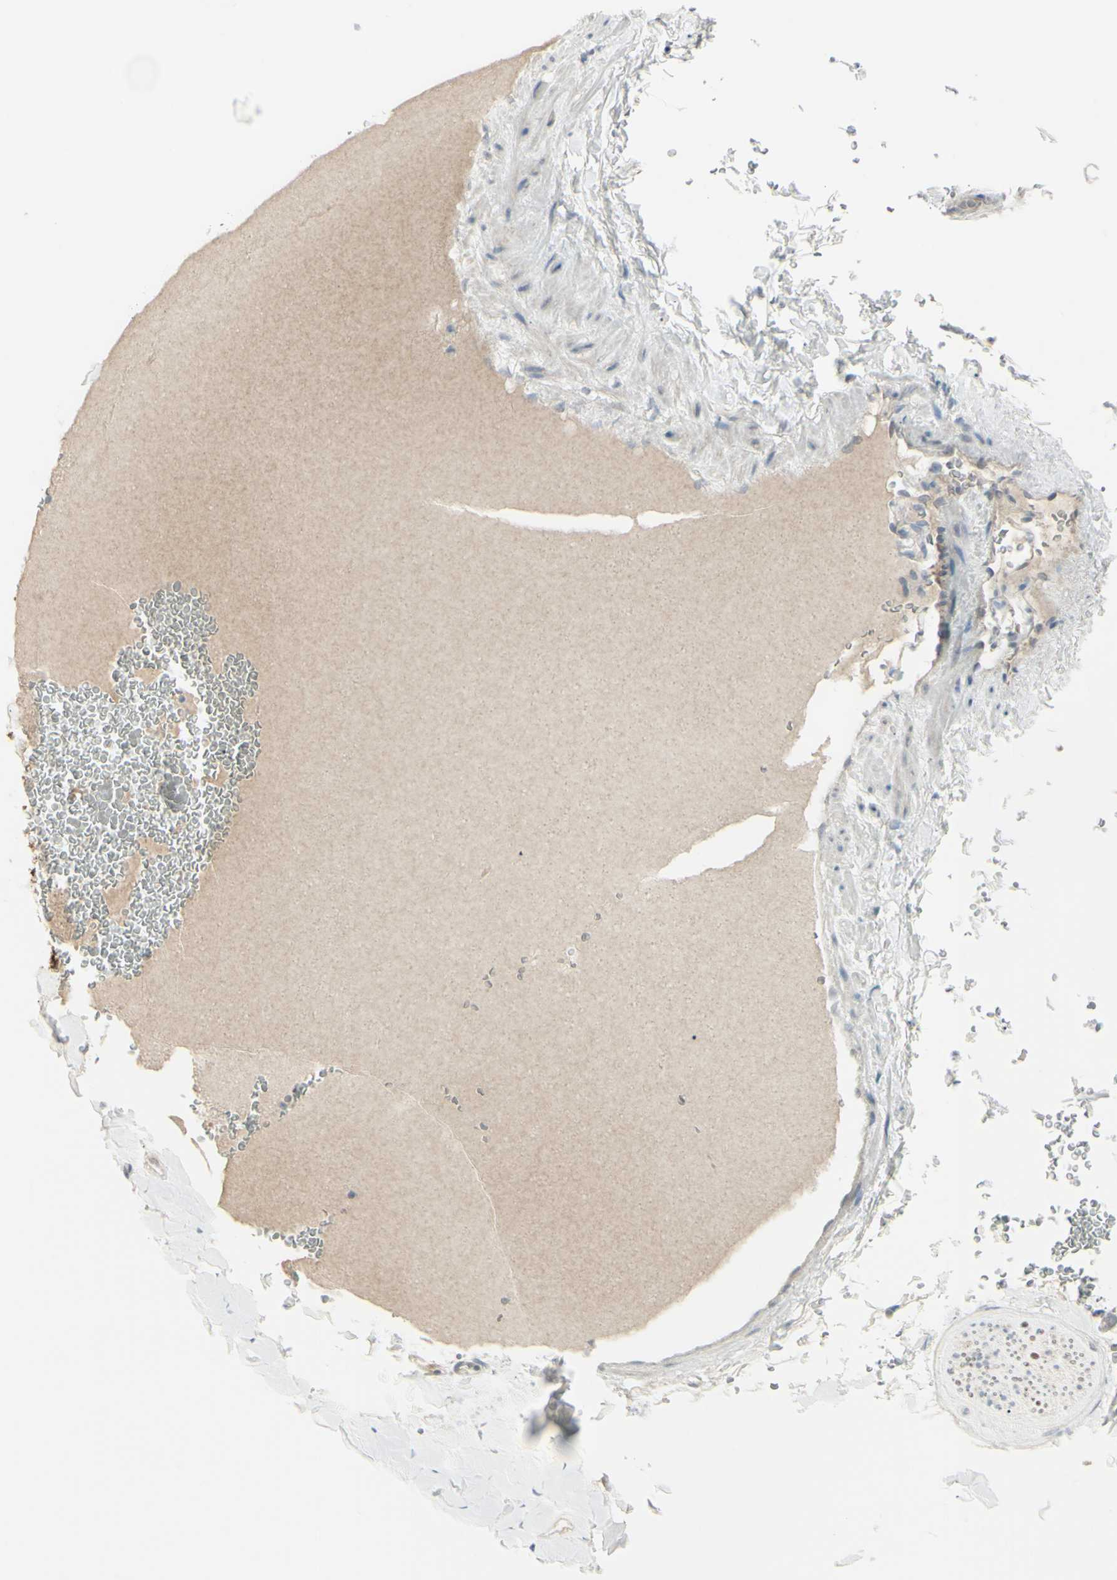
{"staining": {"intensity": "weak", "quantity": "25%-75%", "location": "cytoplasmic/membranous"}, "tissue": "adipose tissue", "cell_type": "Adipocytes", "image_type": "normal", "snomed": [{"axis": "morphology", "description": "Normal tissue, NOS"}, {"axis": "topography", "description": "Peripheral nerve tissue"}], "caption": "DAB (3,3'-diaminobenzidine) immunohistochemical staining of normal human adipose tissue displays weak cytoplasmic/membranous protein staining in approximately 25%-75% of adipocytes. Immunohistochemistry (ihc) stains the protein in brown and the nuclei are stained blue.", "gene": "SH3GL2", "patient": {"sex": "male", "age": 70}}